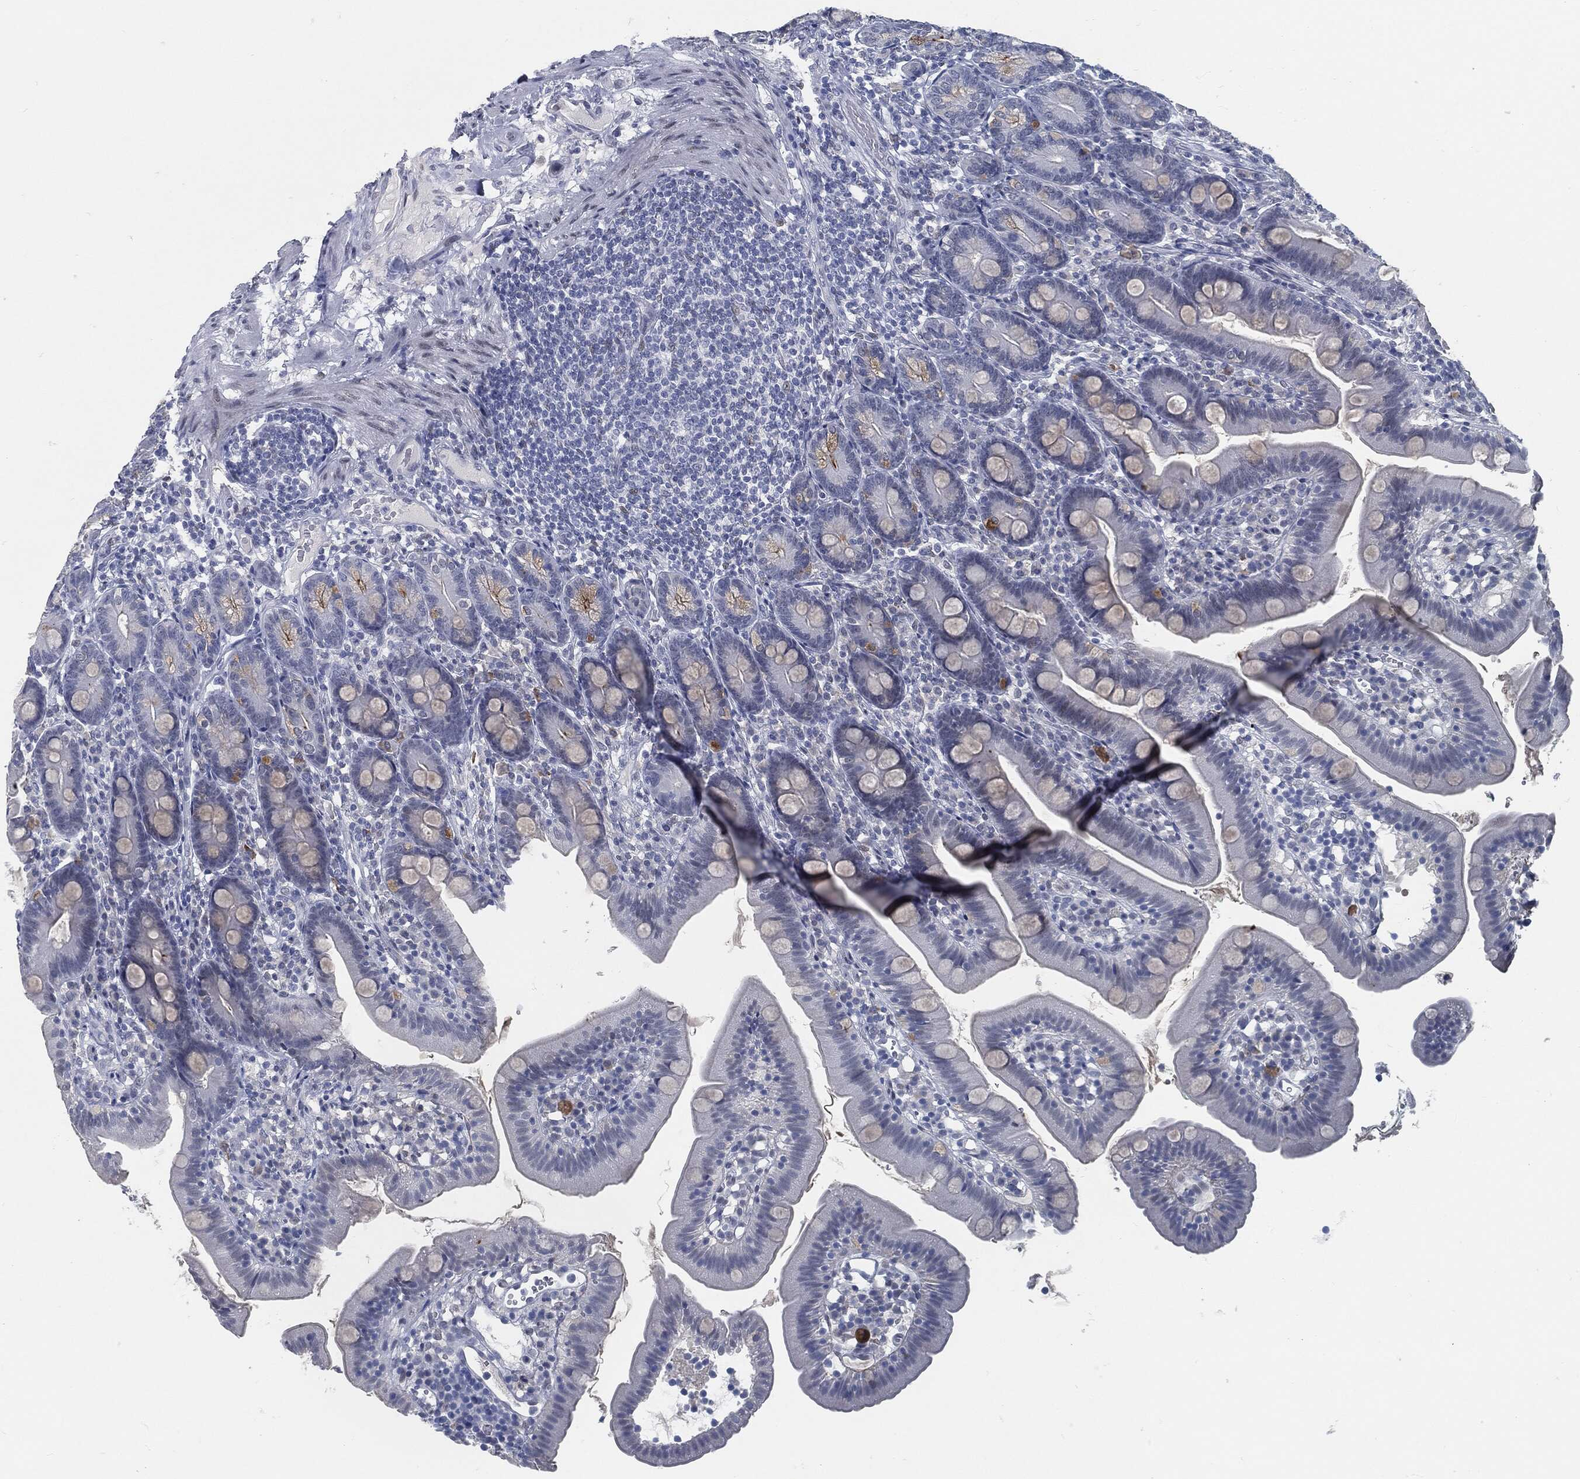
{"staining": {"intensity": "moderate", "quantity": "<25%", "location": "cytoplasmic/membranous"}, "tissue": "duodenum", "cell_type": "Glandular cells", "image_type": "normal", "snomed": [{"axis": "morphology", "description": "Normal tissue, NOS"}, {"axis": "topography", "description": "Duodenum"}], "caption": "A brown stain shows moderate cytoplasmic/membranous expression of a protein in glandular cells of benign duodenum. The staining is performed using DAB brown chromogen to label protein expression. The nuclei are counter-stained blue using hematoxylin.", "gene": "PROM1", "patient": {"sex": "female", "age": 67}}